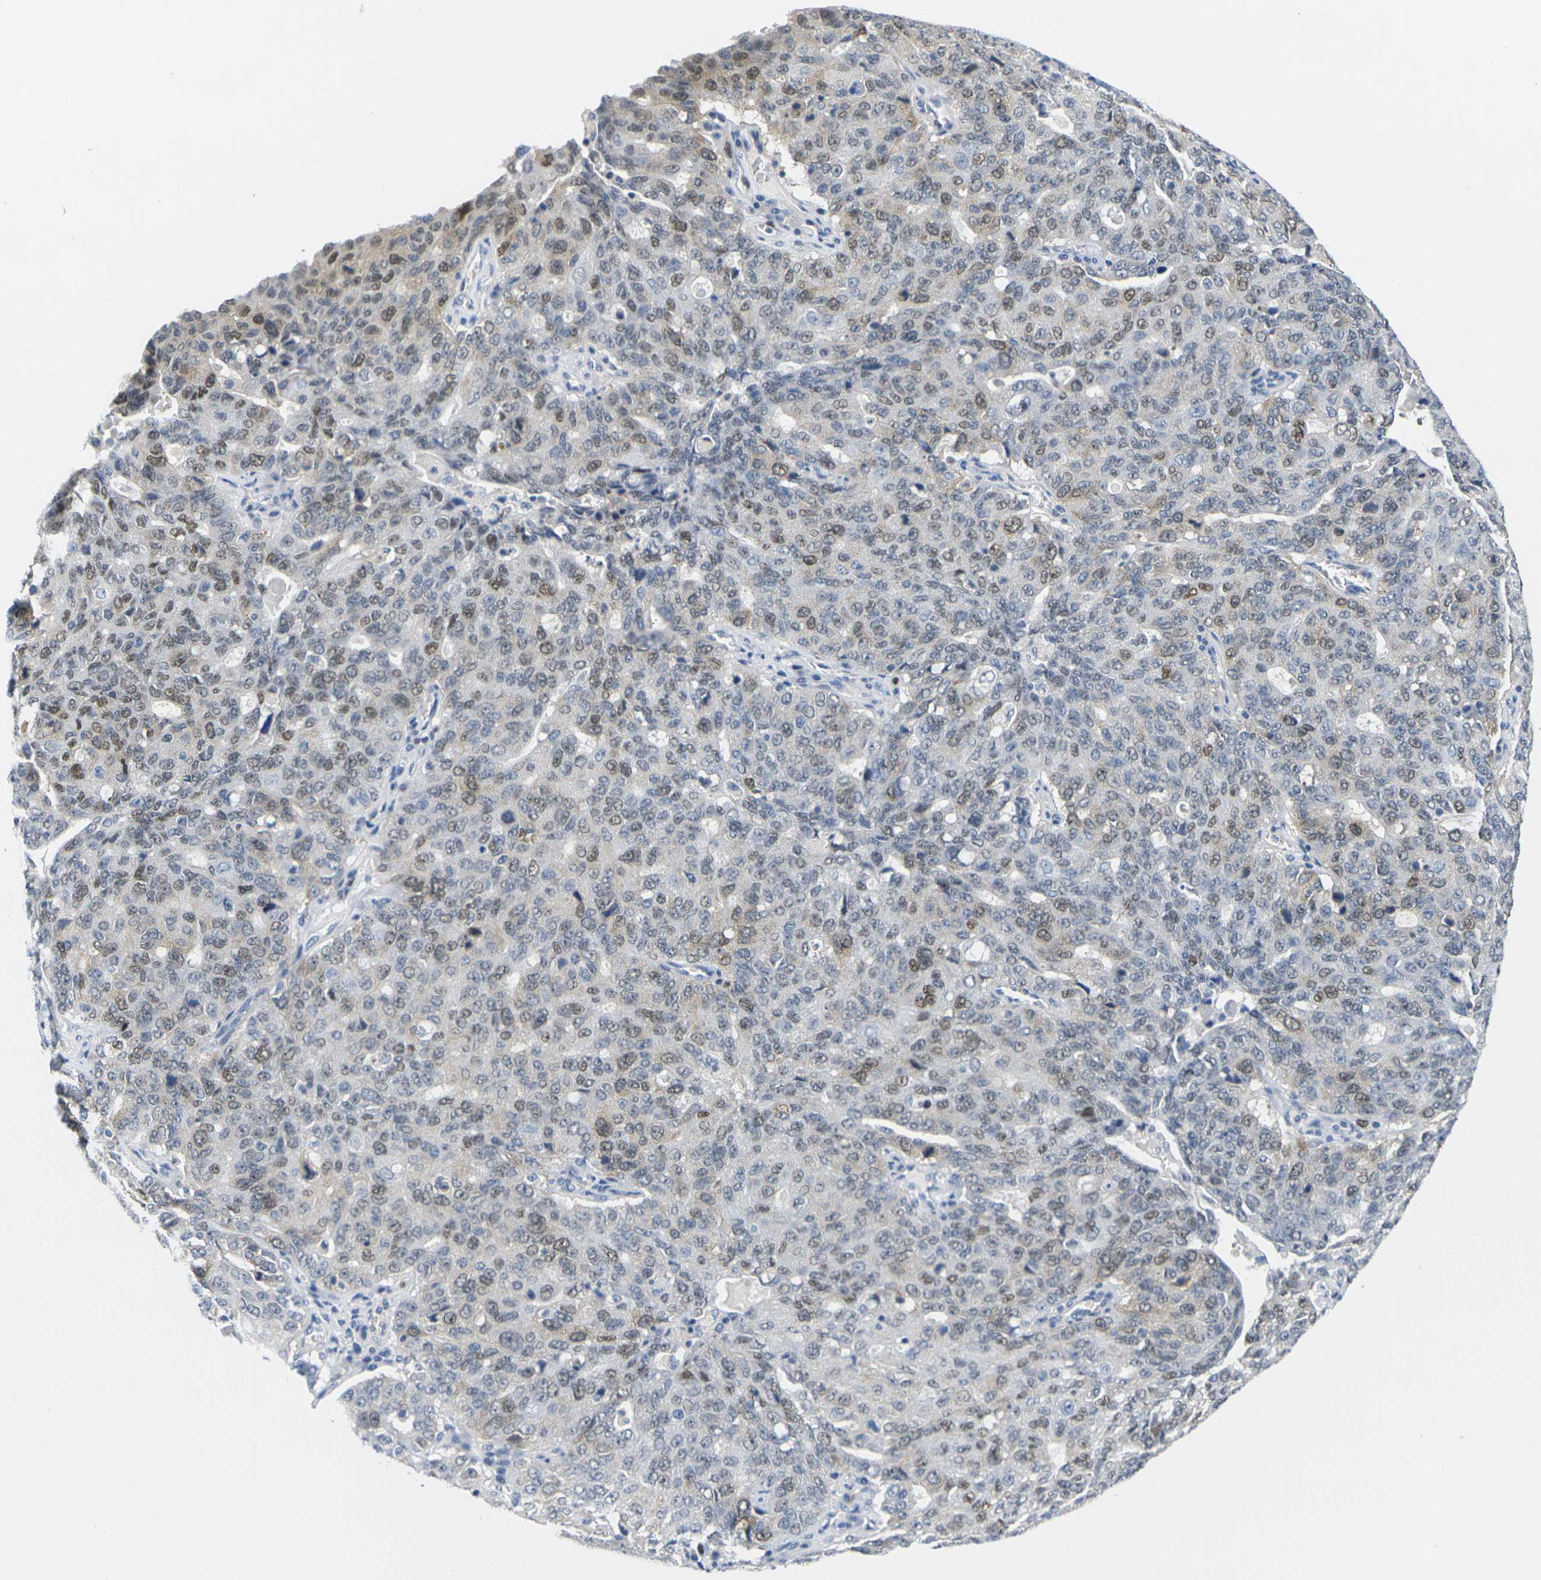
{"staining": {"intensity": "moderate", "quantity": "25%-75%", "location": "nuclear"}, "tissue": "ovarian cancer", "cell_type": "Tumor cells", "image_type": "cancer", "snomed": [{"axis": "morphology", "description": "Carcinoma, endometroid"}, {"axis": "topography", "description": "Ovary"}], "caption": "Immunohistochemistry (IHC) of human ovarian endometroid carcinoma exhibits medium levels of moderate nuclear staining in about 25%-75% of tumor cells.", "gene": "CDK2", "patient": {"sex": "female", "age": 62}}